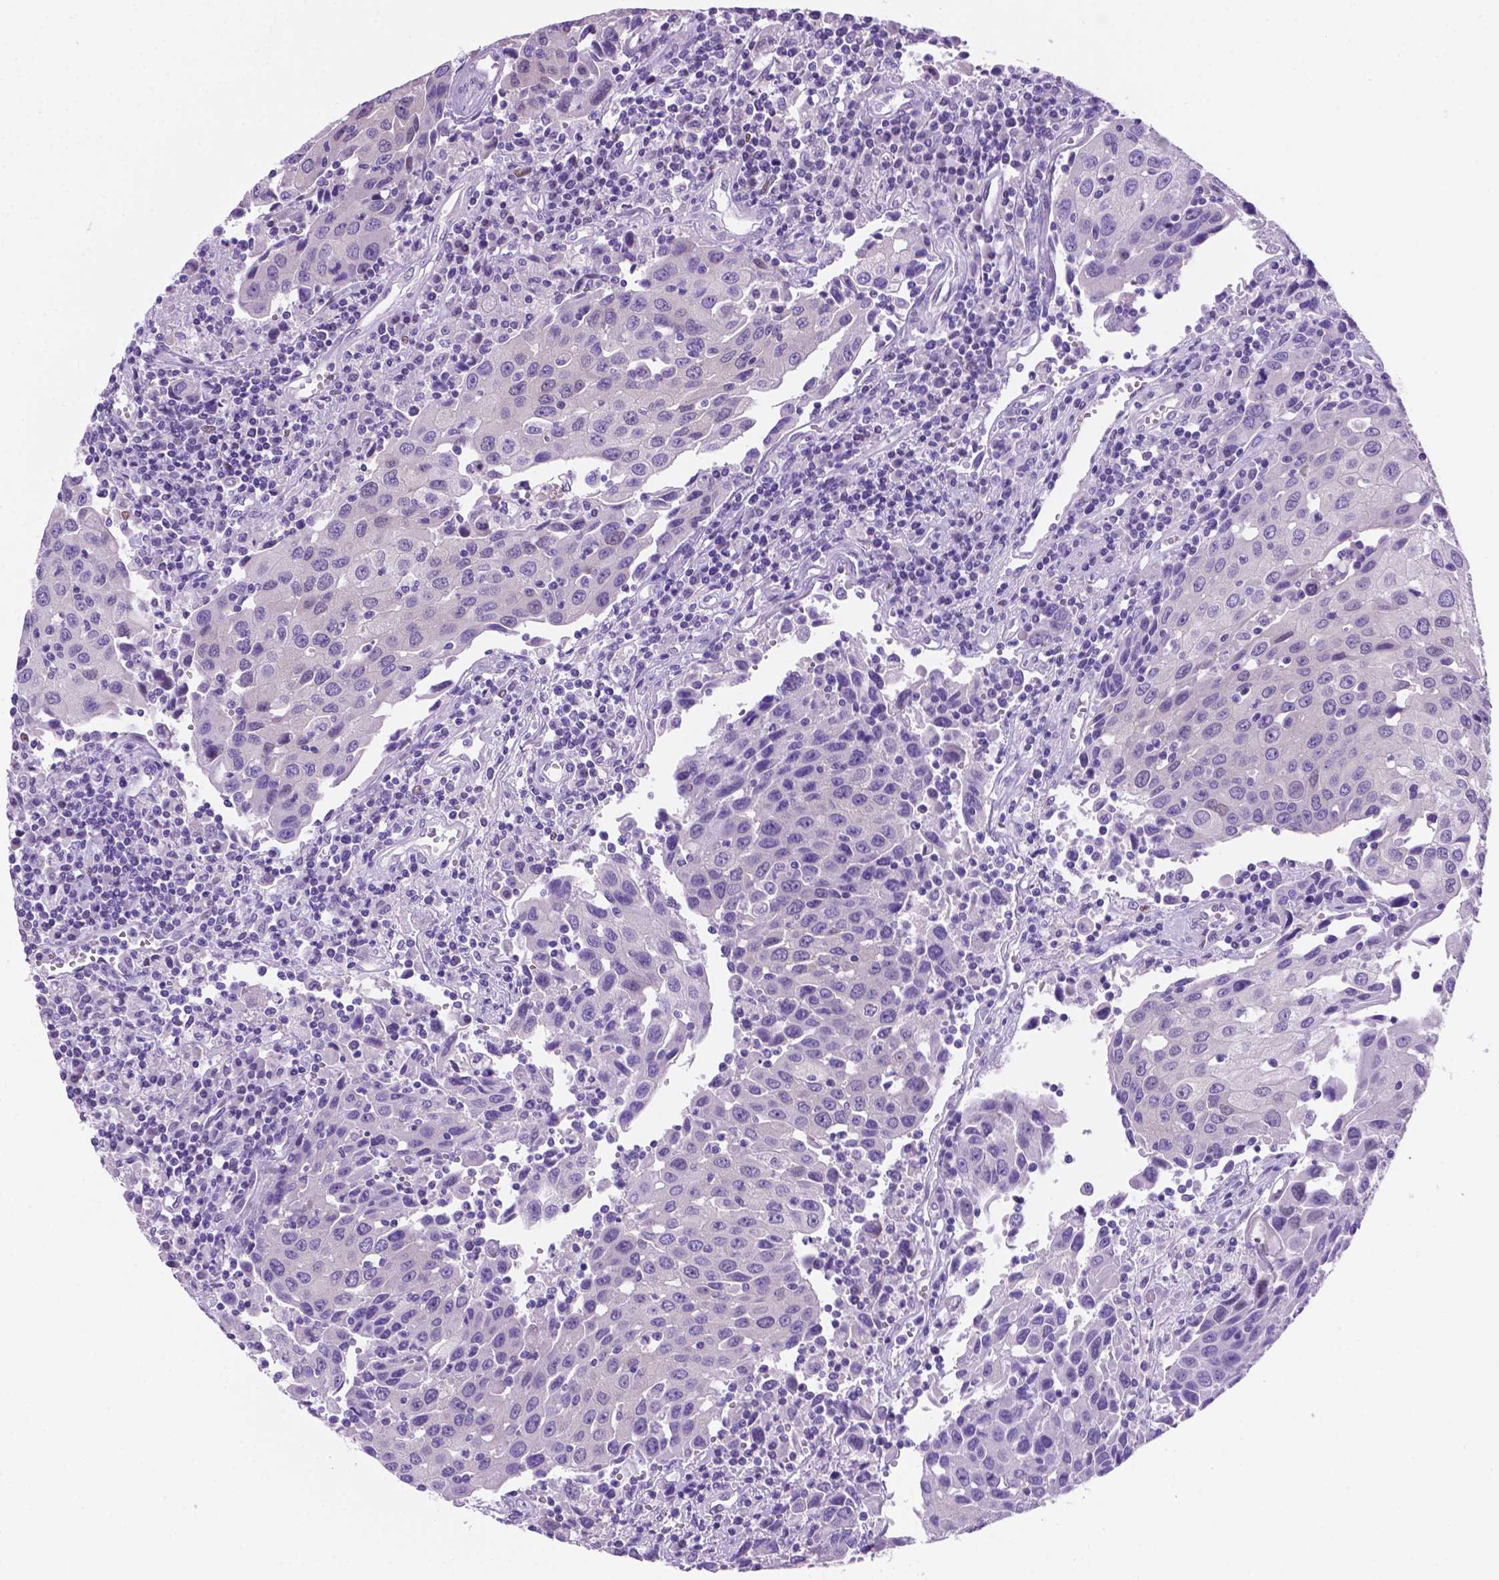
{"staining": {"intensity": "negative", "quantity": "none", "location": "none"}, "tissue": "urothelial cancer", "cell_type": "Tumor cells", "image_type": "cancer", "snomed": [{"axis": "morphology", "description": "Urothelial carcinoma, High grade"}, {"axis": "topography", "description": "Urinary bladder"}], "caption": "Micrograph shows no protein positivity in tumor cells of urothelial carcinoma (high-grade) tissue.", "gene": "TMEM210", "patient": {"sex": "female", "age": 85}}